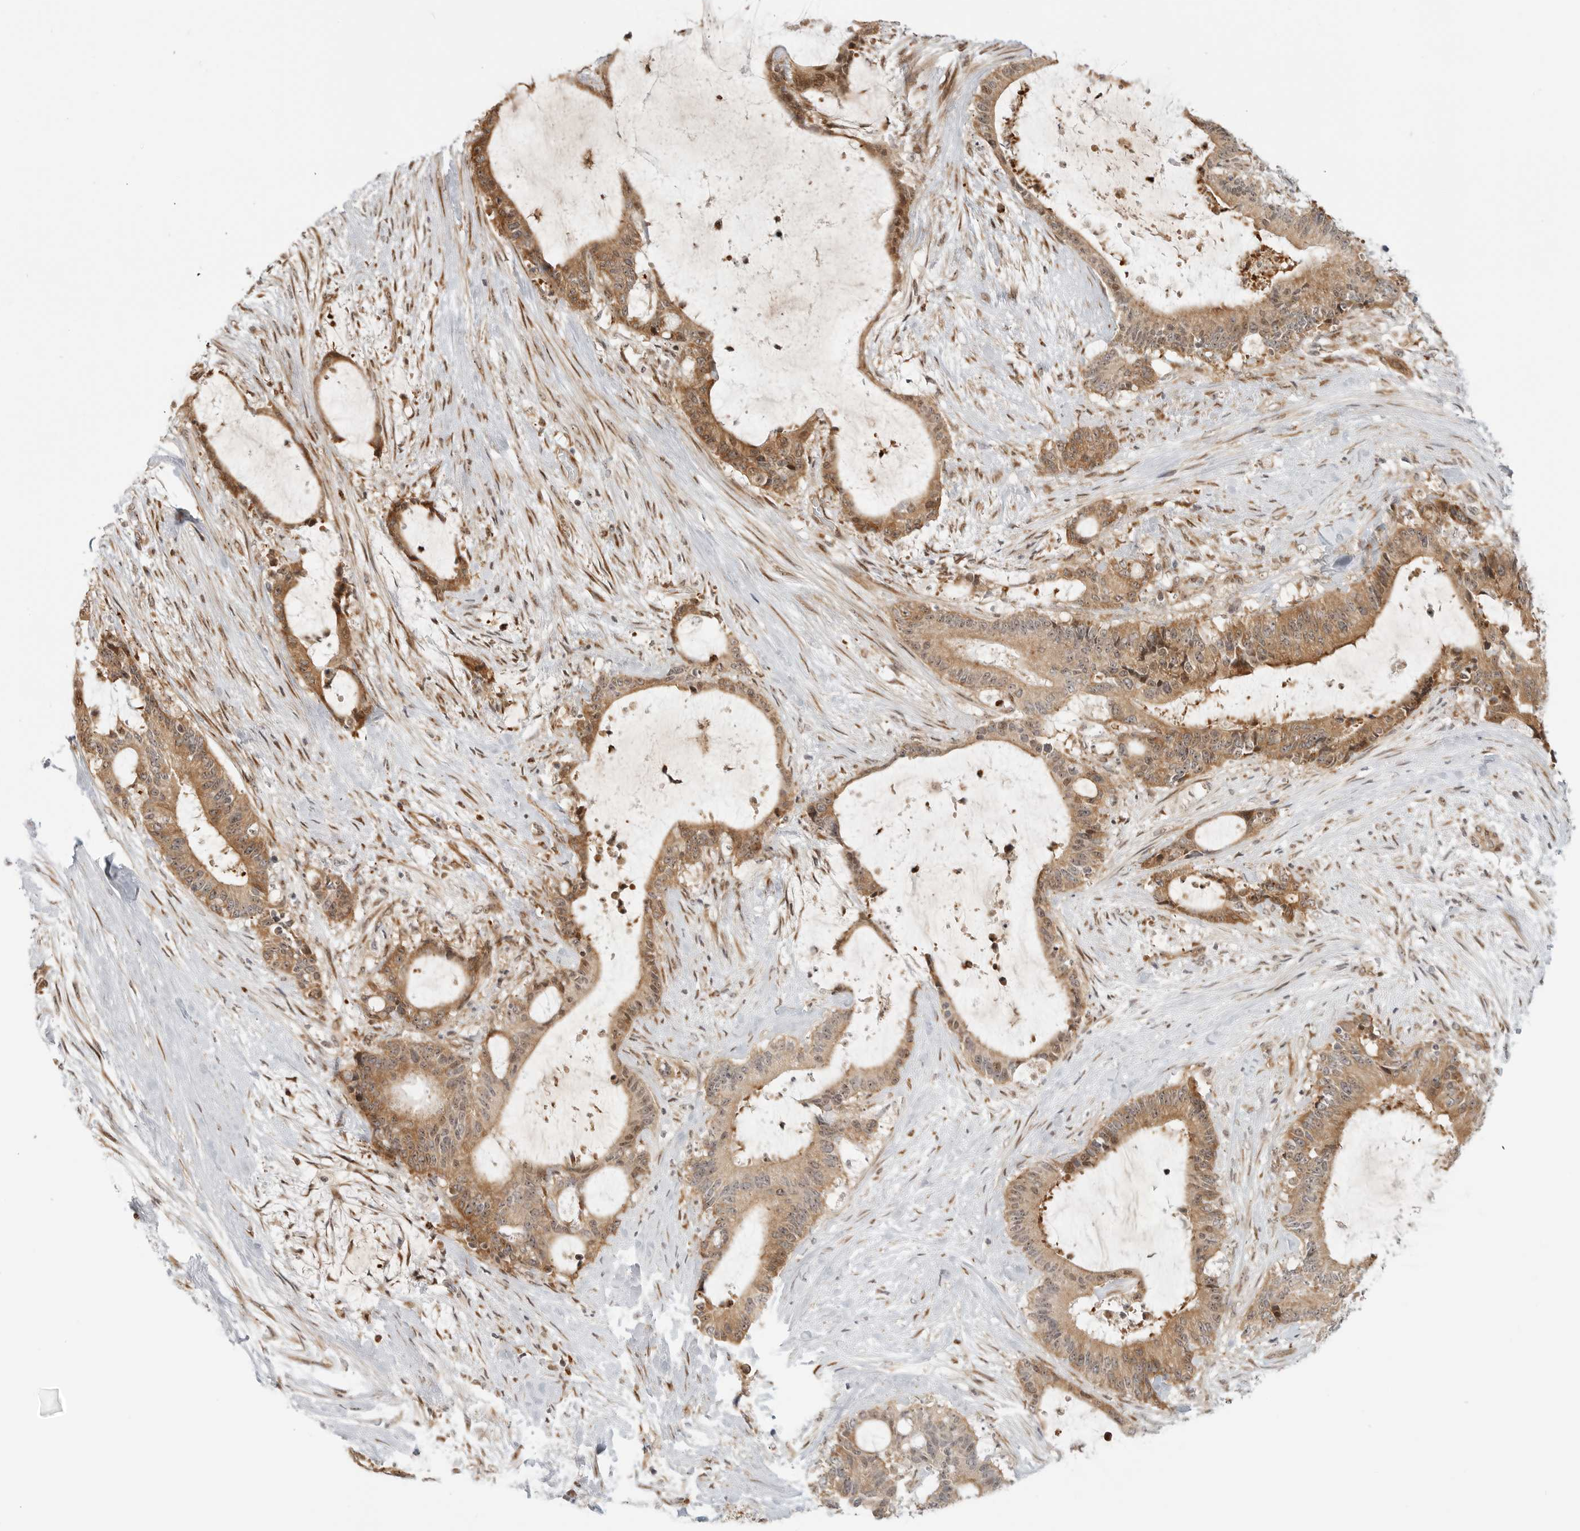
{"staining": {"intensity": "moderate", "quantity": ">75%", "location": "cytoplasmic/membranous,nuclear"}, "tissue": "liver cancer", "cell_type": "Tumor cells", "image_type": "cancer", "snomed": [{"axis": "morphology", "description": "Normal tissue, NOS"}, {"axis": "morphology", "description": "Cholangiocarcinoma"}, {"axis": "topography", "description": "Liver"}, {"axis": "topography", "description": "Peripheral nerve tissue"}], "caption": "This image reveals immunohistochemistry (IHC) staining of human liver cancer (cholangiocarcinoma), with medium moderate cytoplasmic/membranous and nuclear staining in approximately >75% of tumor cells.", "gene": "DSCC1", "patient": {"sex": "female", "age": 73}}